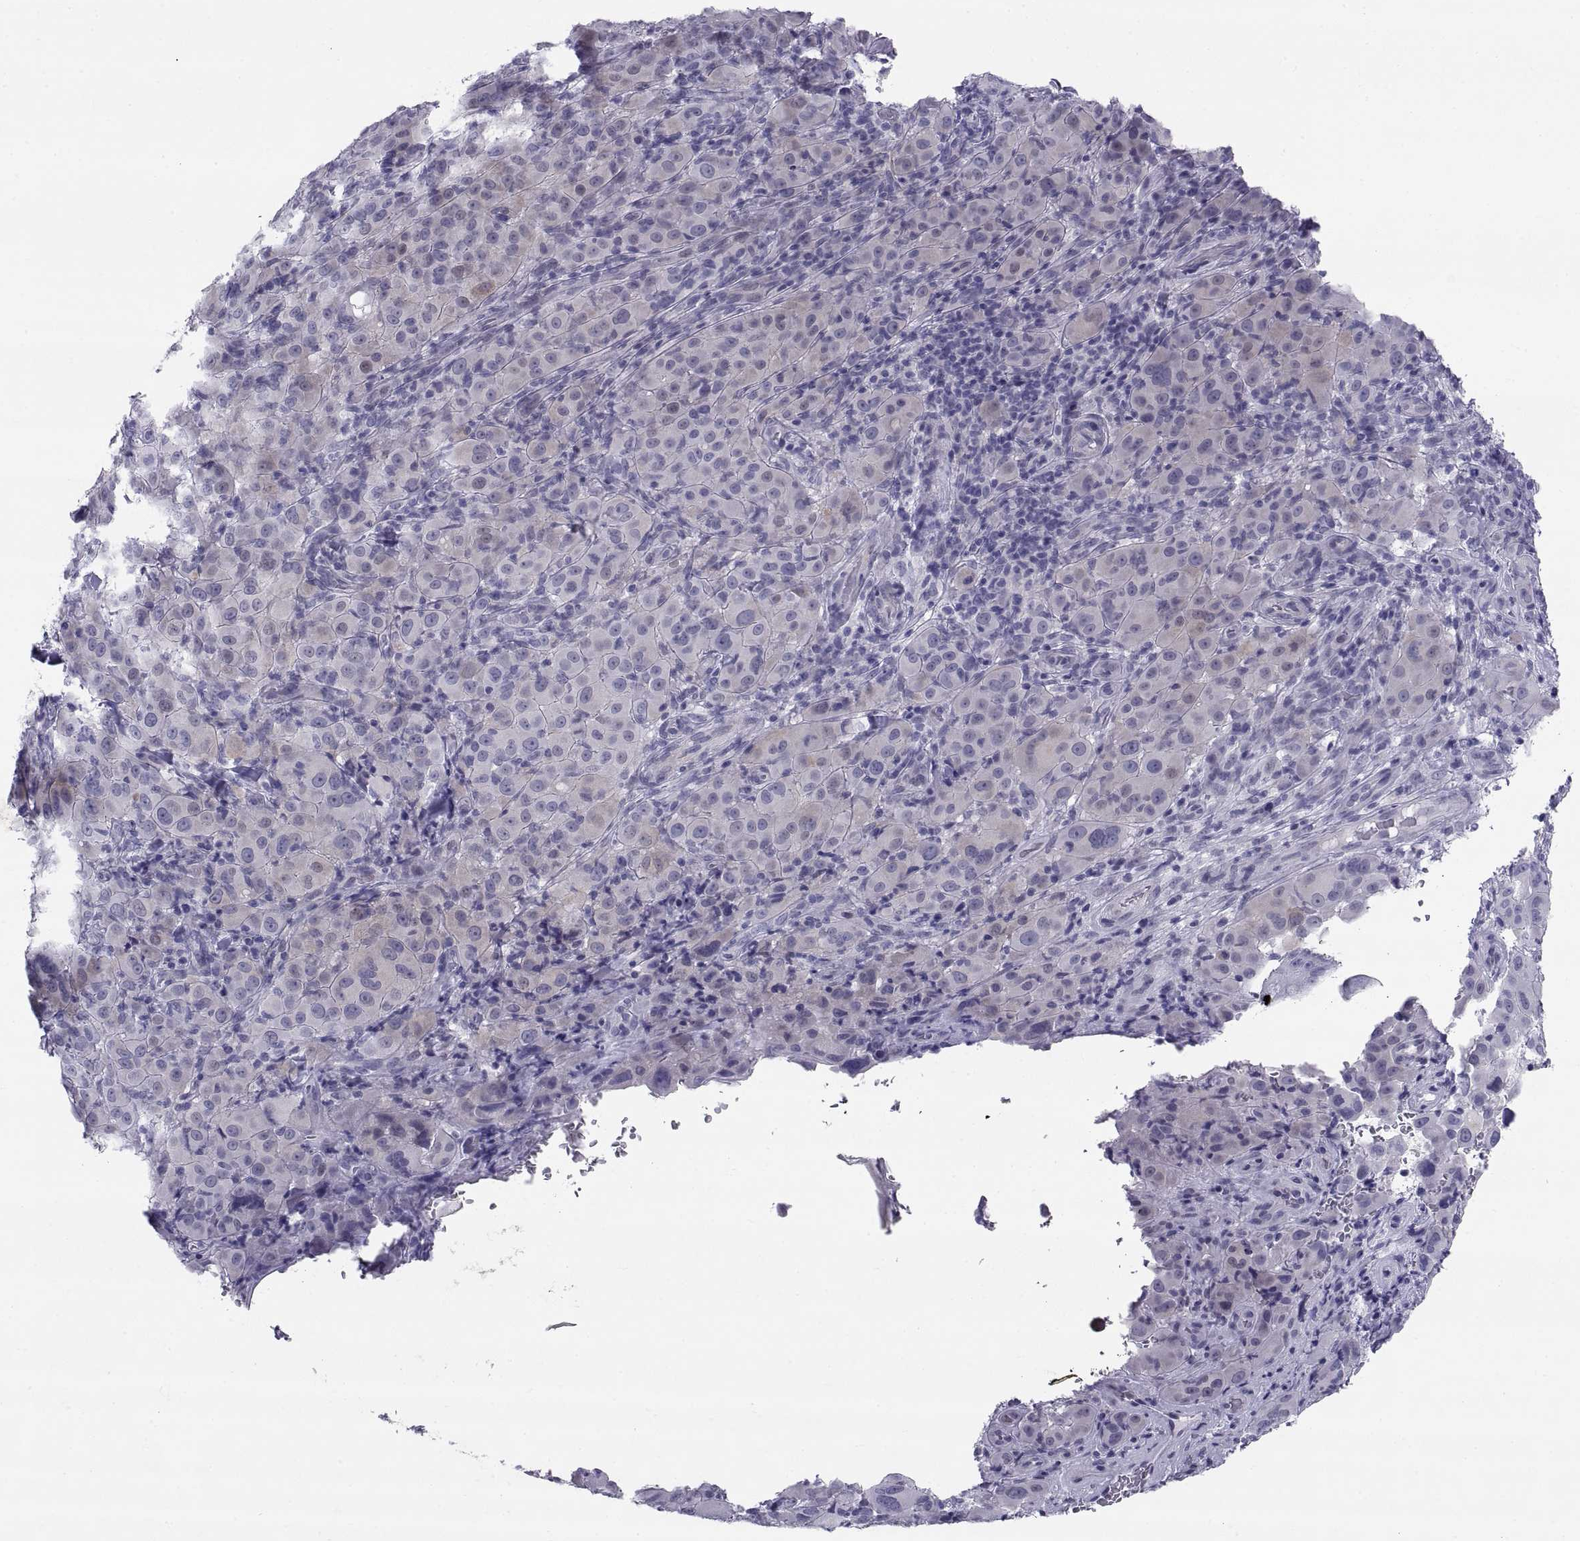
{"staining": {"intensity": "negative", "quantity": "none", "location": "none"}, "tissue": "melanoma", "cell_type": "Tumor cells", "image_type": "cancer", "snomed": [{"axis": "morphology", "description": "Malignant melanoma, NOS"}, {"axis": "topography", "description": "Skin"}], "caption": "The histopathology image displays no significant positivity in tumor cells of melanoma. (IHC, brightfield microscopy, high magnification).", "gene": "TEX13A", "patient": {"sex": "female", "age": 87}}